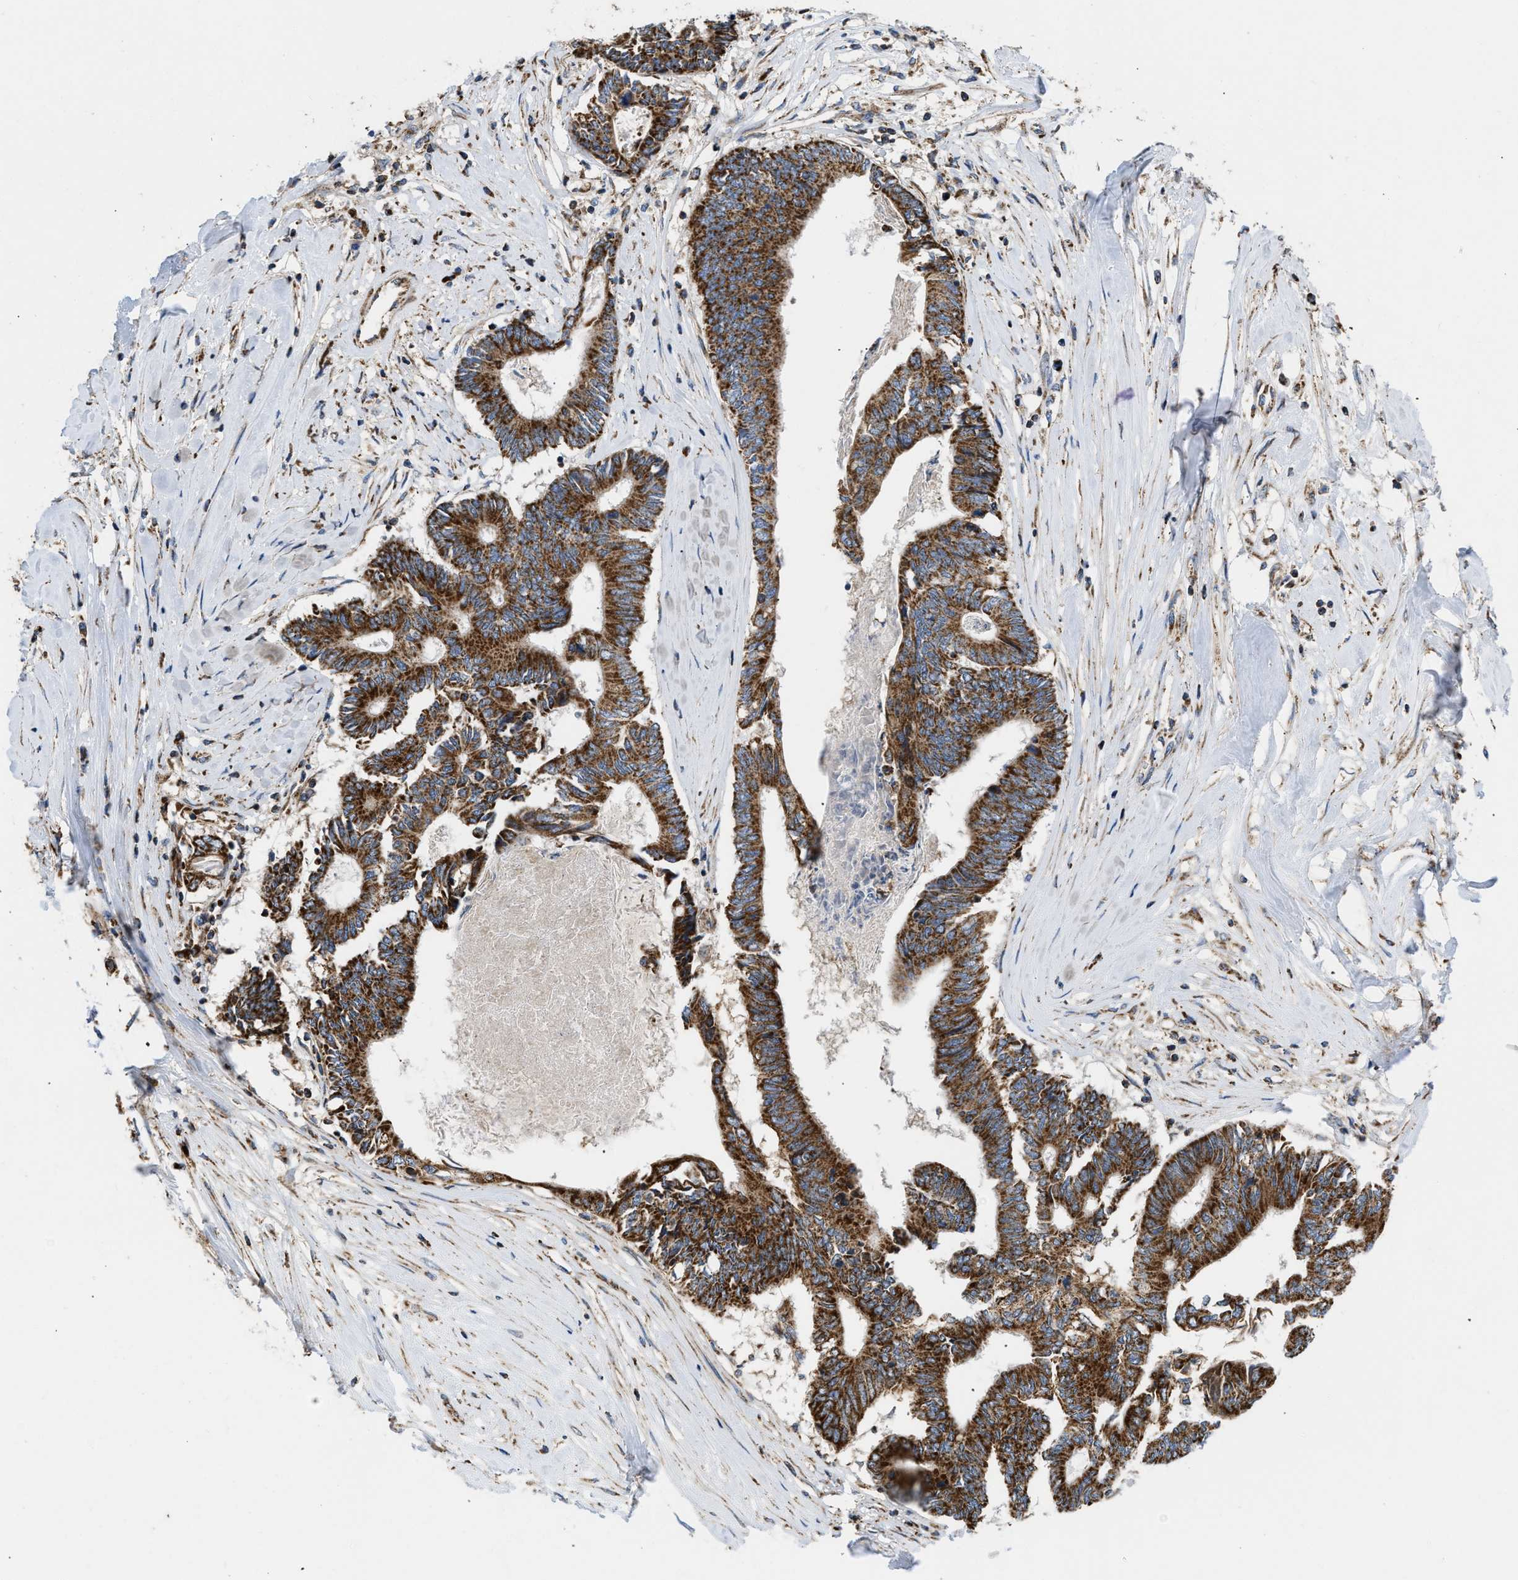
{"staining": {"intensity": "strong", "quantity": ">75%", "location": "cytoplasmic/membranous"}, "tissue": "colorectal cancer", "cell_type": "Tumor cells", "image_type": "cancer", "snomed": [{"axis": "morphology", "description": "Adenocarcinoma, NOS"}, {"axis": "topography", "description": "Rectum"}], "caption": "Immunohistochemistry image of colorectal cancer (adenocarcinoma) stained for a protein (brown), which shows high levels of strong cytoplasmic/membranous positivity in about >75% of tumor cells.", "gene": "OPTN", "patient": {"sex": "male", "age": 63}}